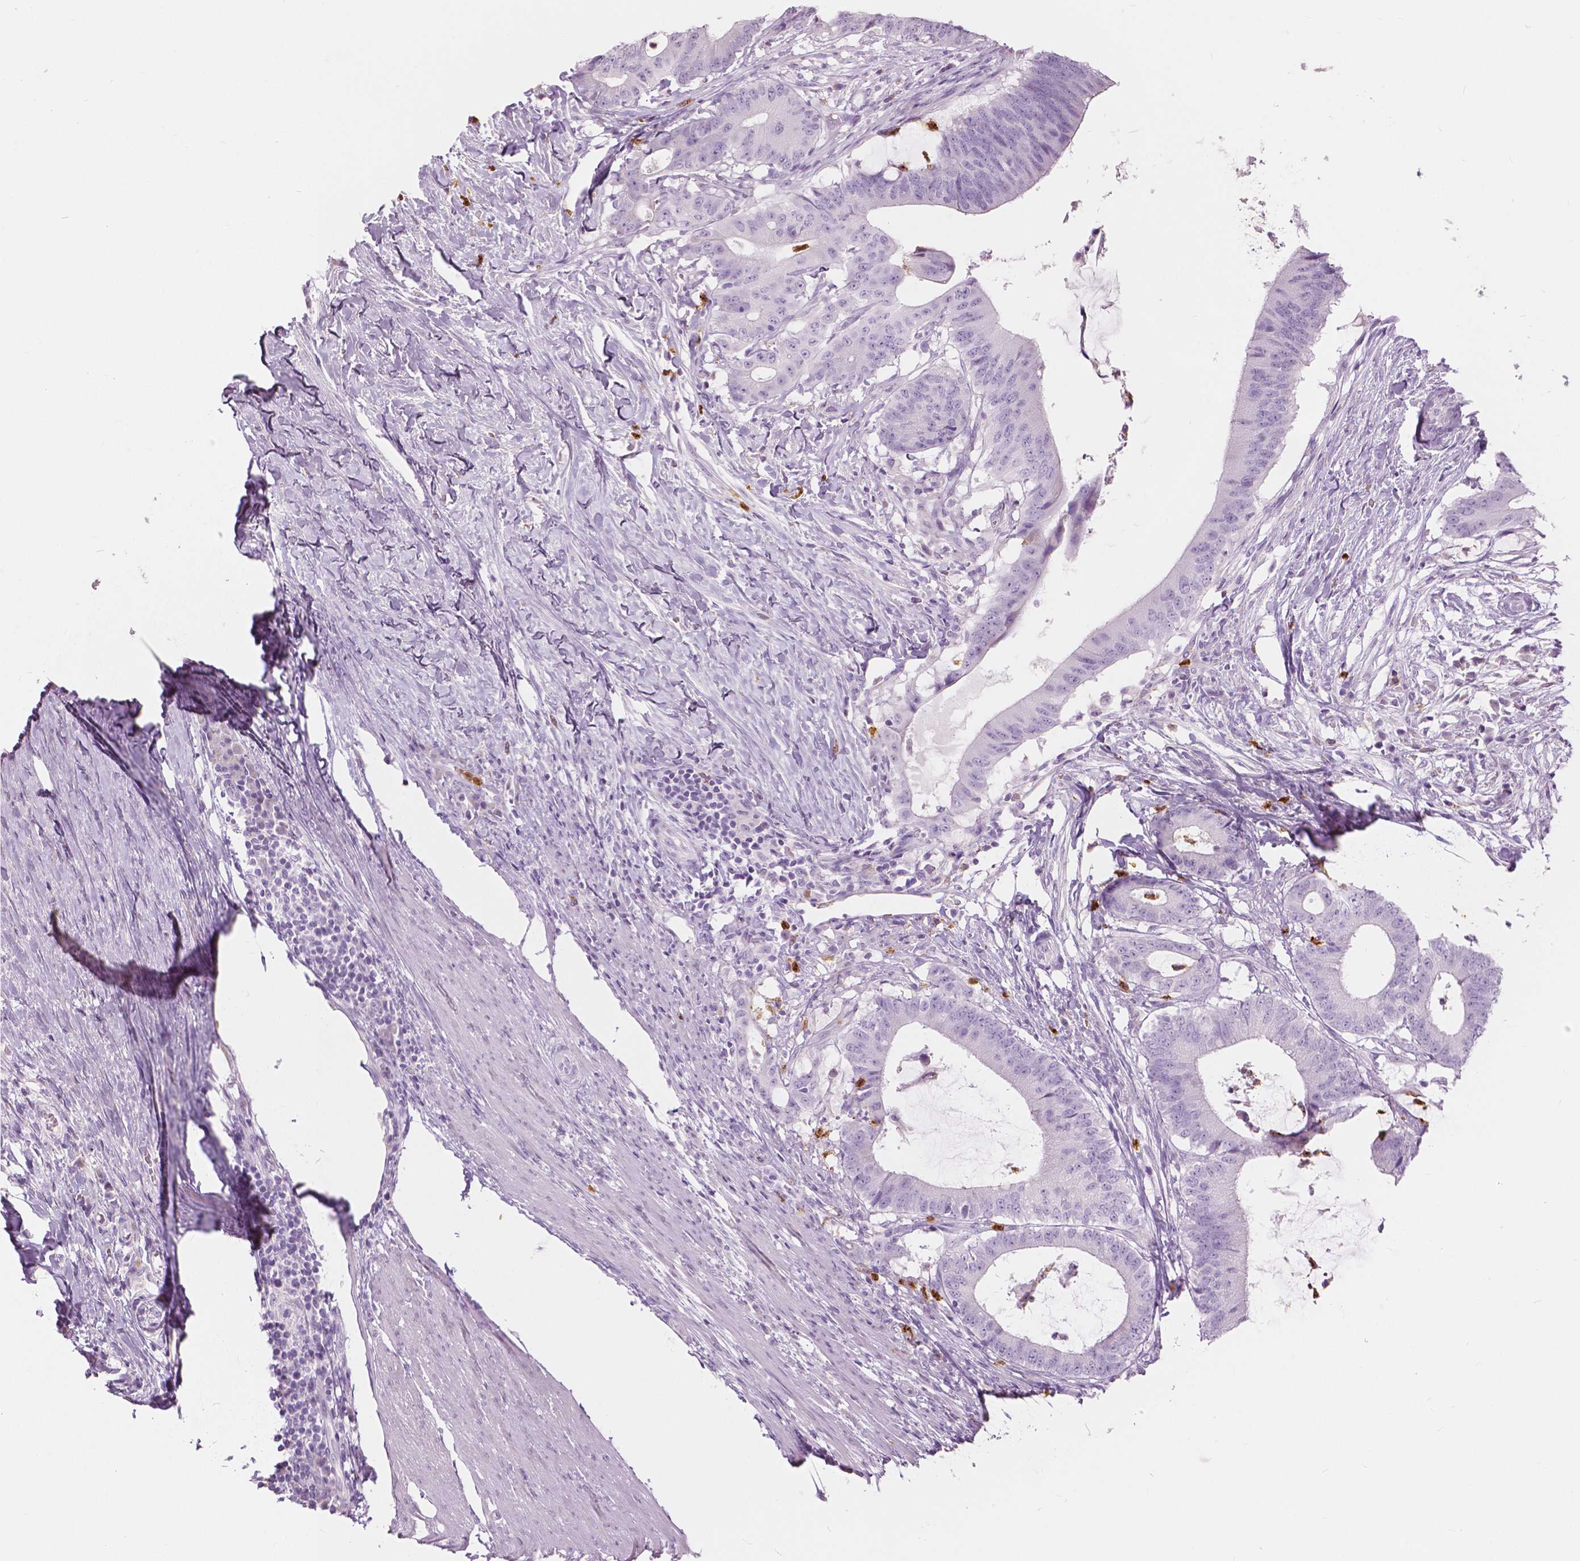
{"staining": {"intensity": "negative", "quantity": "none", "location": "none"}, "tissue": "colorectal cancer", "cell_type": "Tumor cells", "image_type": "cancer", "snomed": [{"axis": "morphology", "description": "Adenocarcinoma, NOS"}, {"axis": "topography", "description": "Colon"}], "caption": "Immunohistochemistry (IHC) of adenocarcinoma (colorectal) demonstrates no expression in tumor cells.", "gene": "CXCR2", "patient": {"sex": "female", "age": 43}}